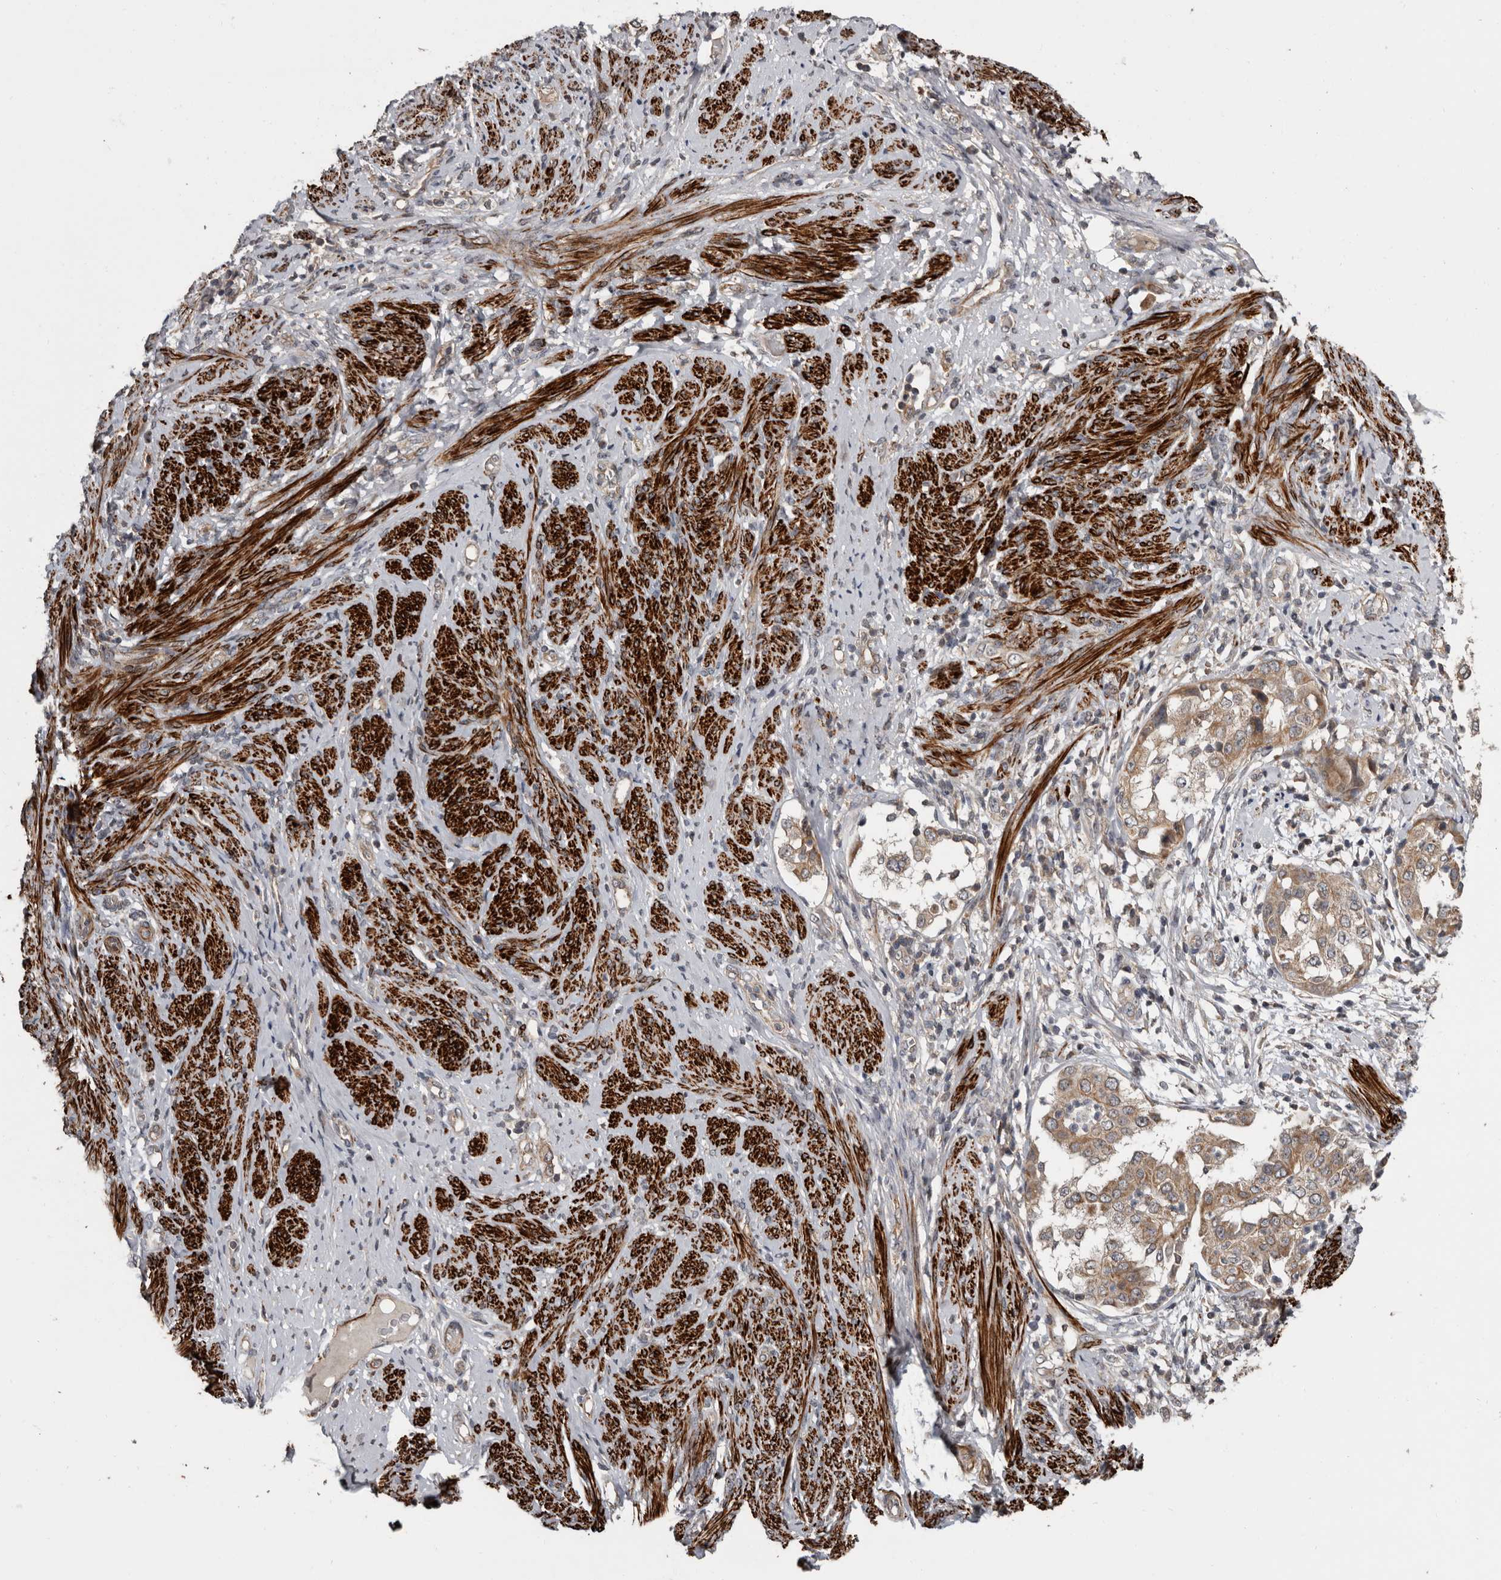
{"staining": {"intensity": "weak", "quantity": ">75%", "location": "cytoplasmic/membranous"}, "tissue": "endometrial cancer", "cell_type": "Tumor cells", "image_type": "cancer", "snomed": [{"axis": "morphology", "description": "Adenocarcinoma, NOS"}, {"axis": "topography", "description": "Endometrium"}], "caption": "Endometrial adenocarcinoma stained with immunohistochemistry displays weak cytoplasmic/membranous positivity in about >75% of tumor cells.", "gene": "FGFR4", "patient": {"sex": "female", "age": 85}}